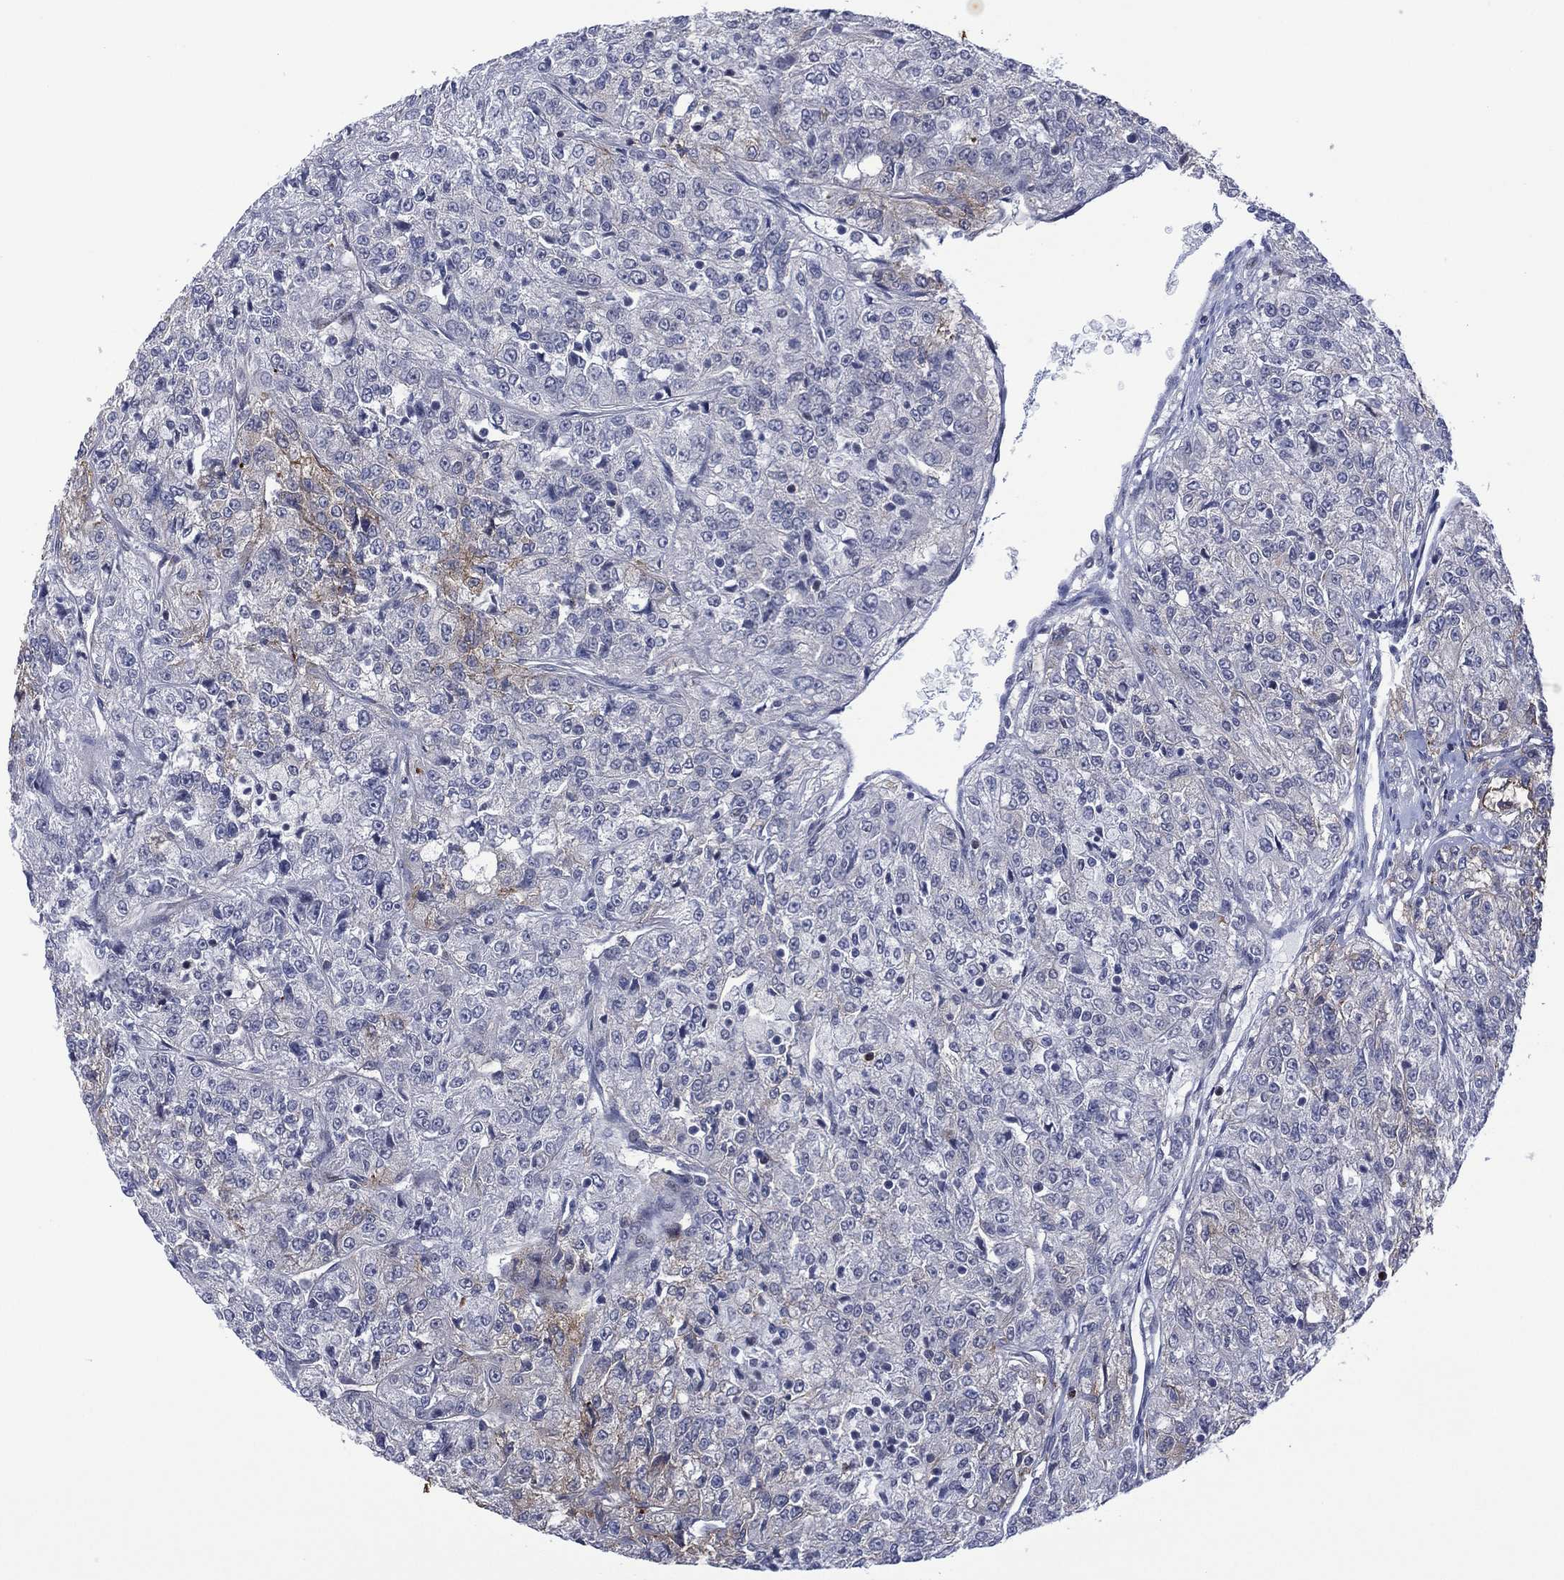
{"staining": {"intensity": "negative", "quantity": "none", "location": "none"}, "tissue": "renal cancer", "cell_type": "Tumor cells", "image_type": "cancer", "snomed": [{"axis": "morphology", "description": "Adenocarcinoma, NOS"}, {"axis": "topography", "description": "Kidney"}], "caption": "There is no significant staining in tumor cells of renal cancer (adenocarcinoma).", "gene": "DPP4", "patient": {"sex": "female", "age": 63}}